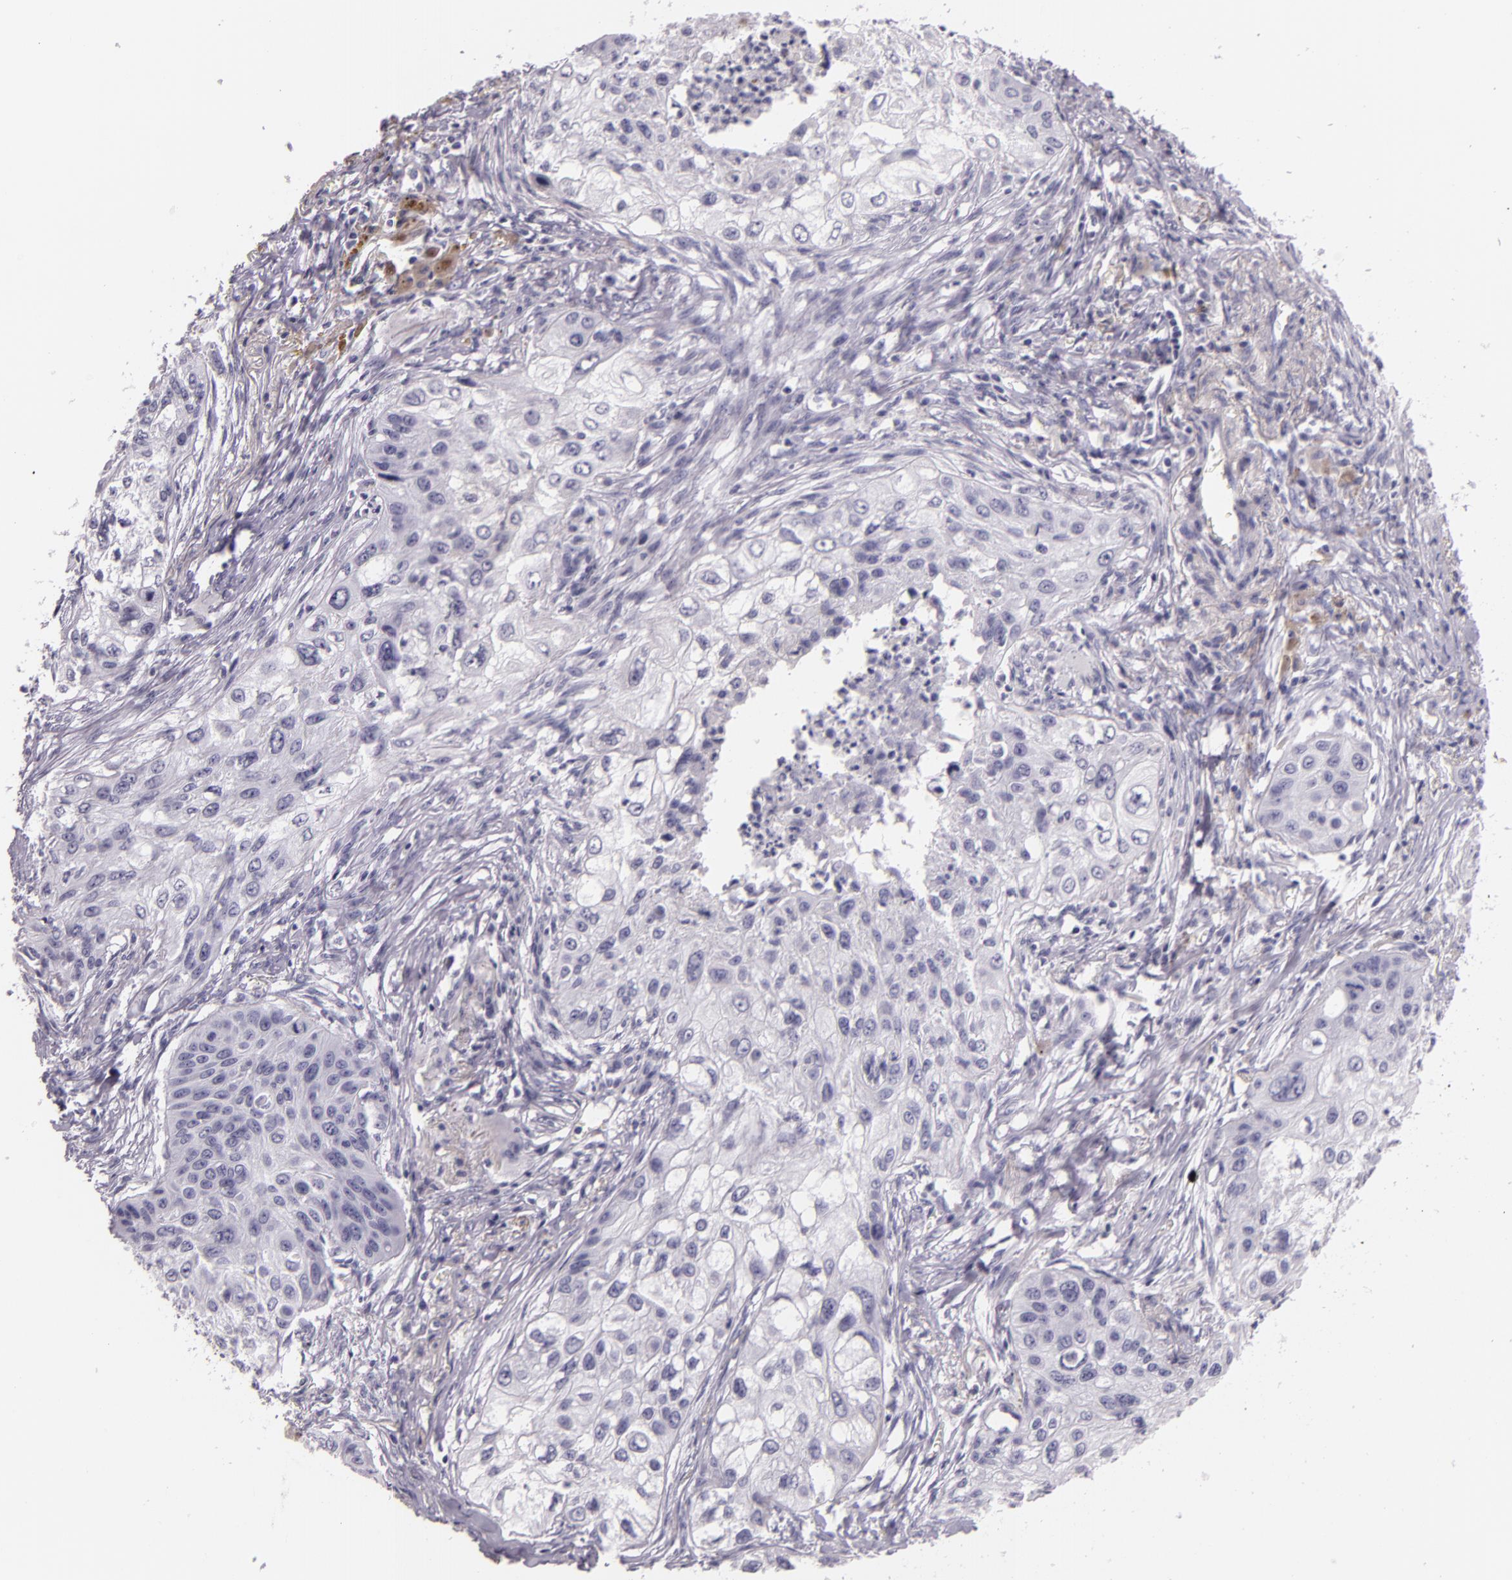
{"staining": {"intensity": "negative", "quantity": "none", "location": "none"}, "tissue": "lung cancer", "cell_type": "Tumor cells", "image_type": "cancer", "snomed": [{"axis": "morphology", "description": "Squamous cell carcinoma, NOS"}, {"axis": "topography", "description": "Lung"}], "caption": "IHC of lung squamous cell carcinoma shows no positivity in tumor cells.", "gene": "DLG4", "patient": {"sex": "male", "age": 71}}